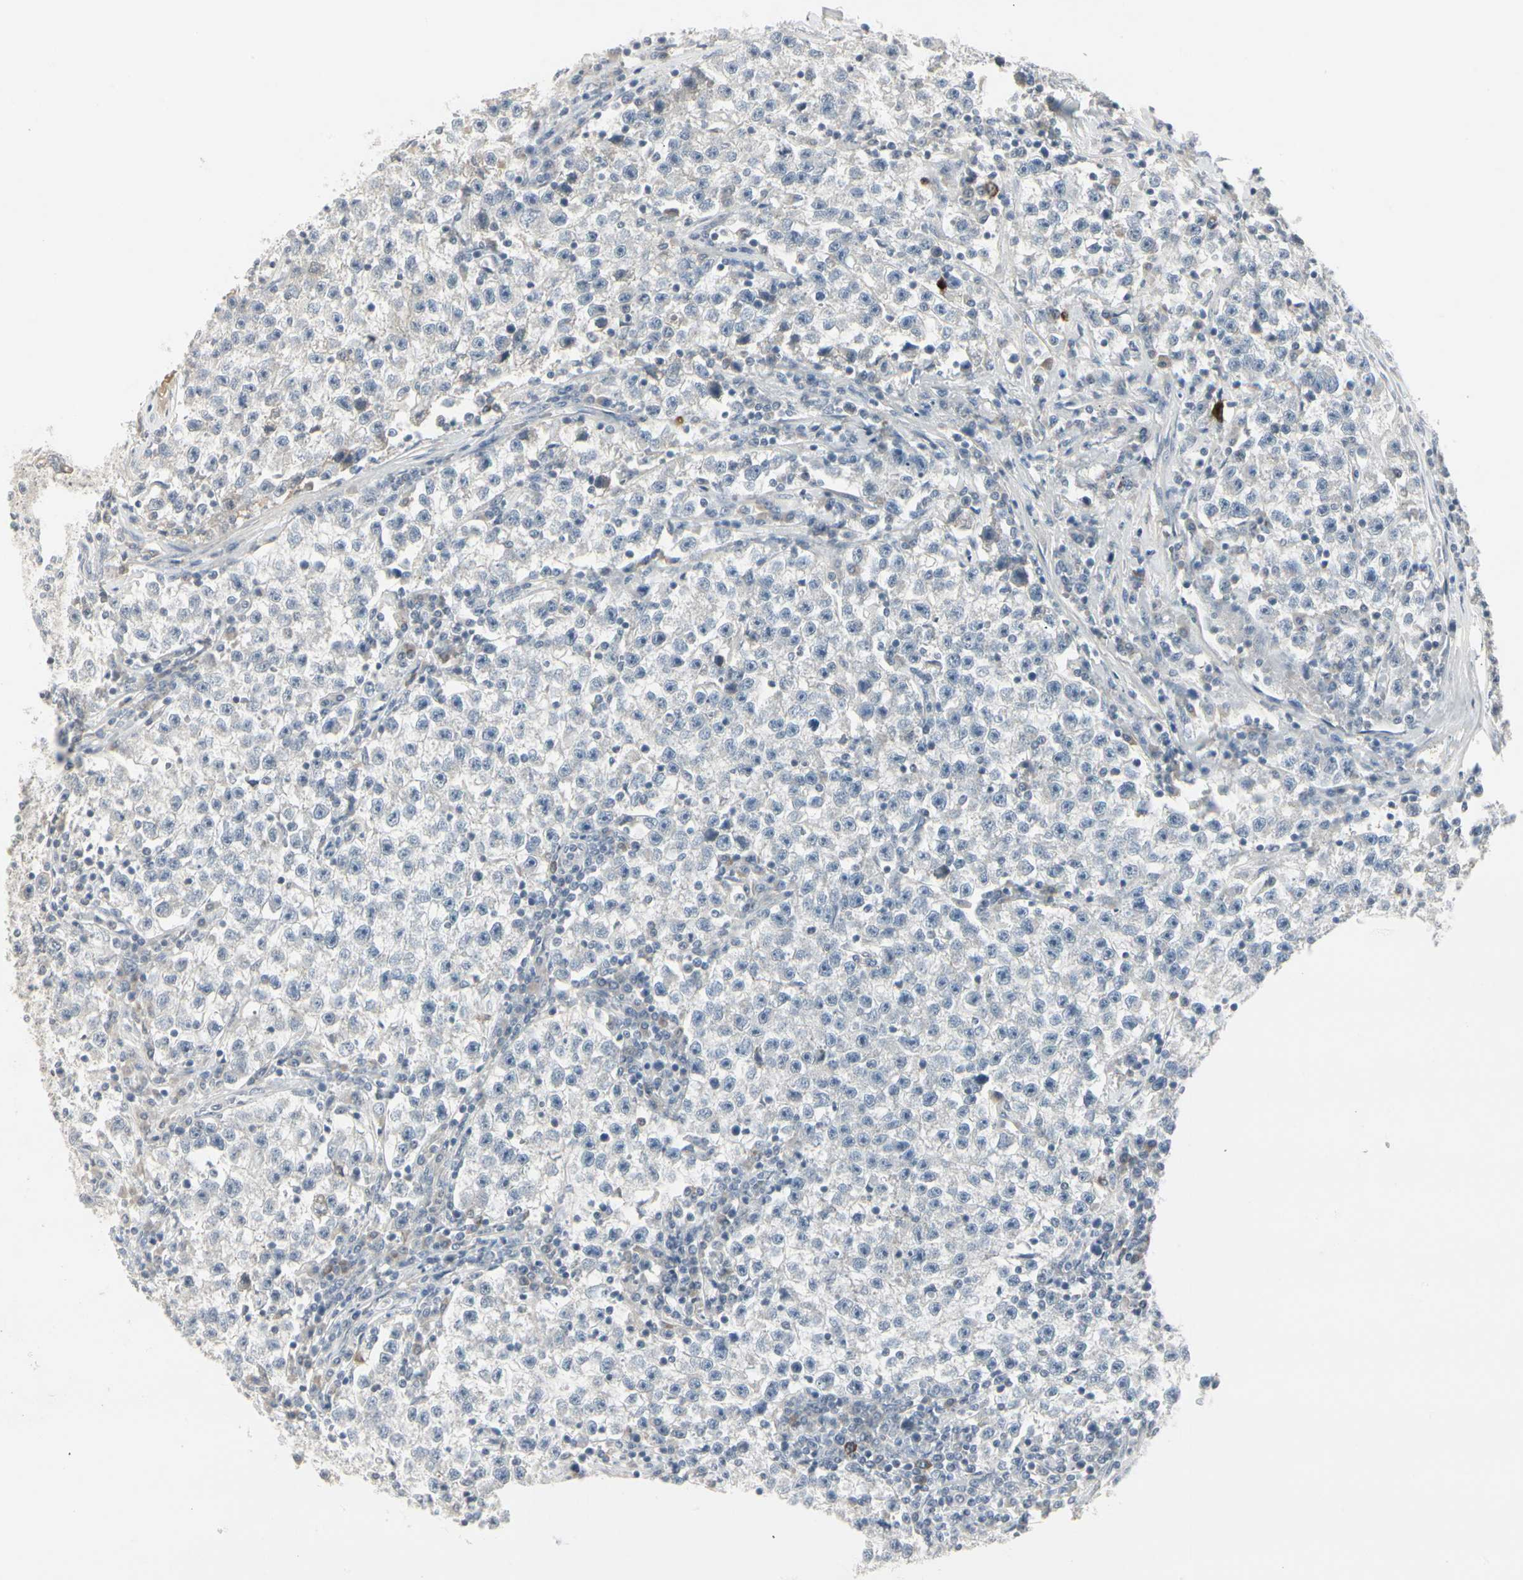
{"staining": {"intensity": "negative", "quantity": "none", "location": "none"}, "tissue": "testis cancer", "cell_type": "Tumor cells", "image_type": "cancer", "snomed": [{"axis": "morphology", "description": "Seminoma, NOS"}, {"axis": "topography", "description": "Testis"}], "caption": "The histopathology image reveals no significant positivity in tumor cells of testis cancer.", "gene": "DMPK", "patient": {"sex": "male", "age": 22}}